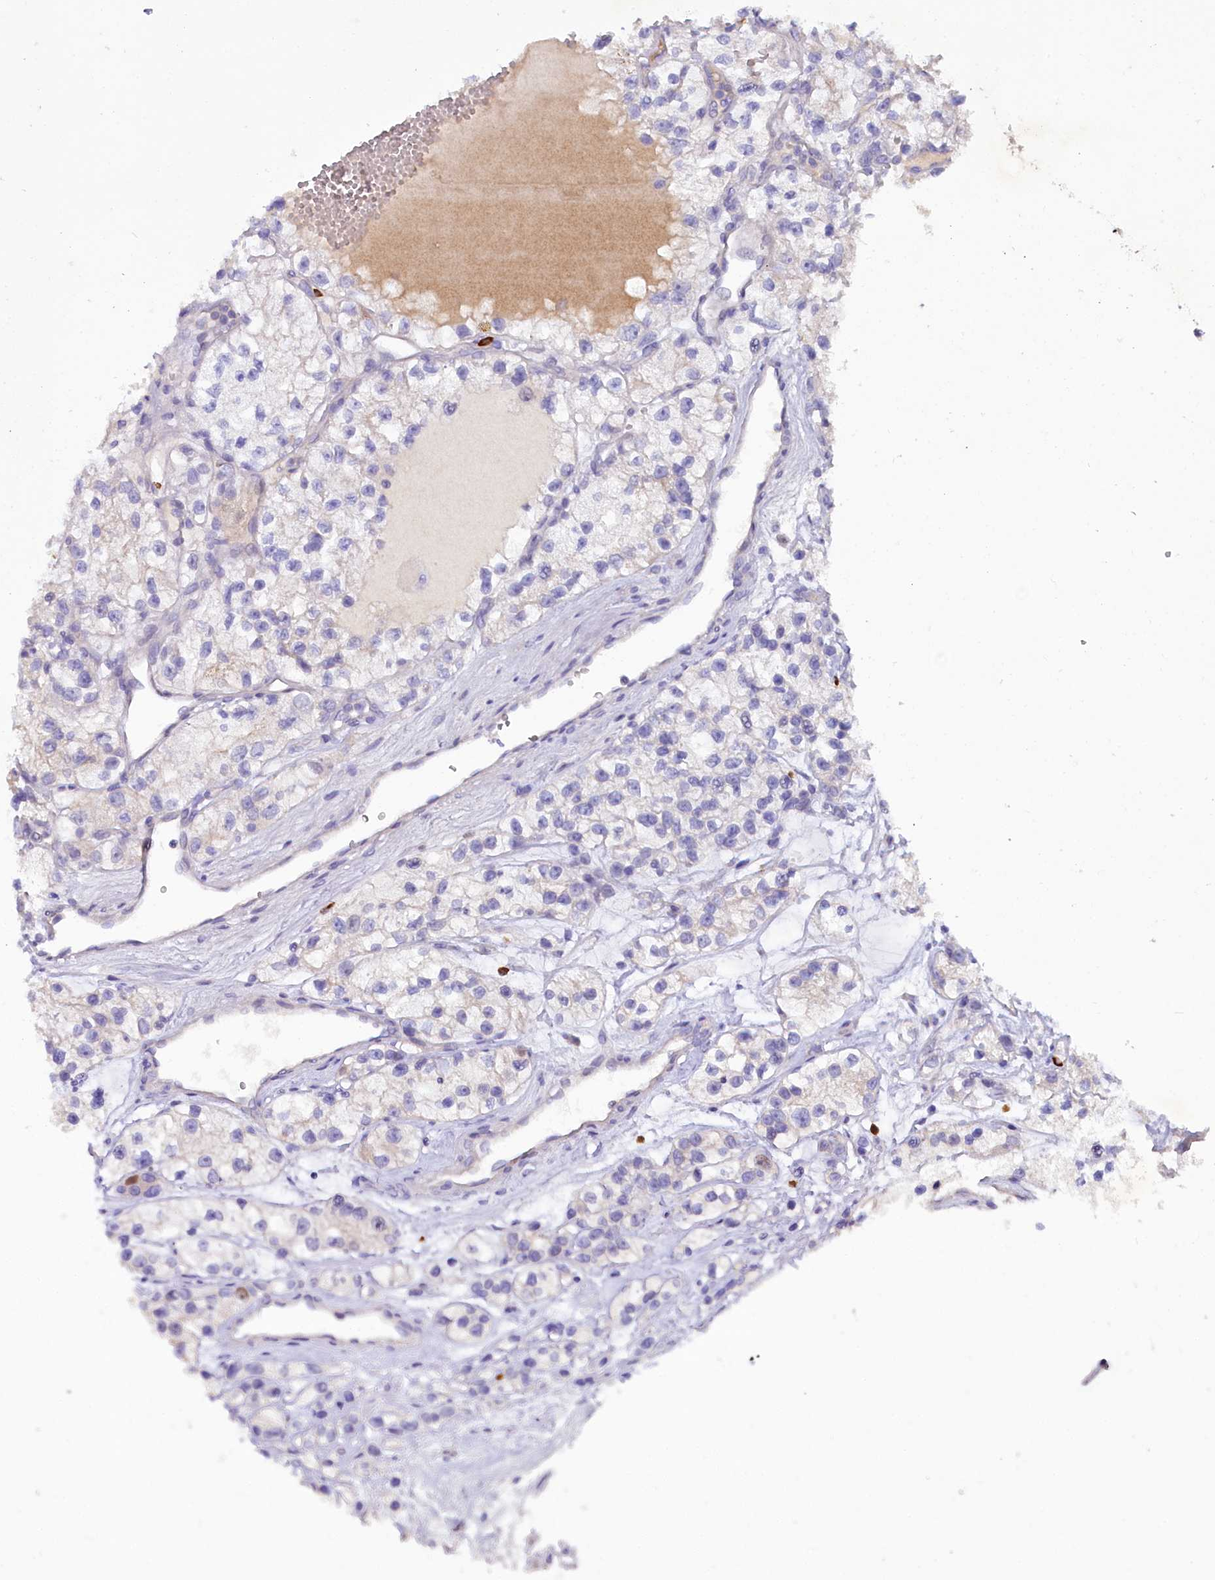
{"staining": {"intensity": "negative", "quantity": "none", "location": "none"}, "tissue": "renal cancer", "cell_type": "Tumor cells", "image_type": "cancer", "snomed": [{"axis": "morphology", "description": "Adenocarcinoma, NOS"}, {"axis": "topography", "description": "Kidney"}], "caption": "Renal cancer stained for a protein using immunohistochemistry (IHC) displays no positivity tumor cells.", "gene": "FAM111B", "patient": {"sex": "female", "age": 57}}